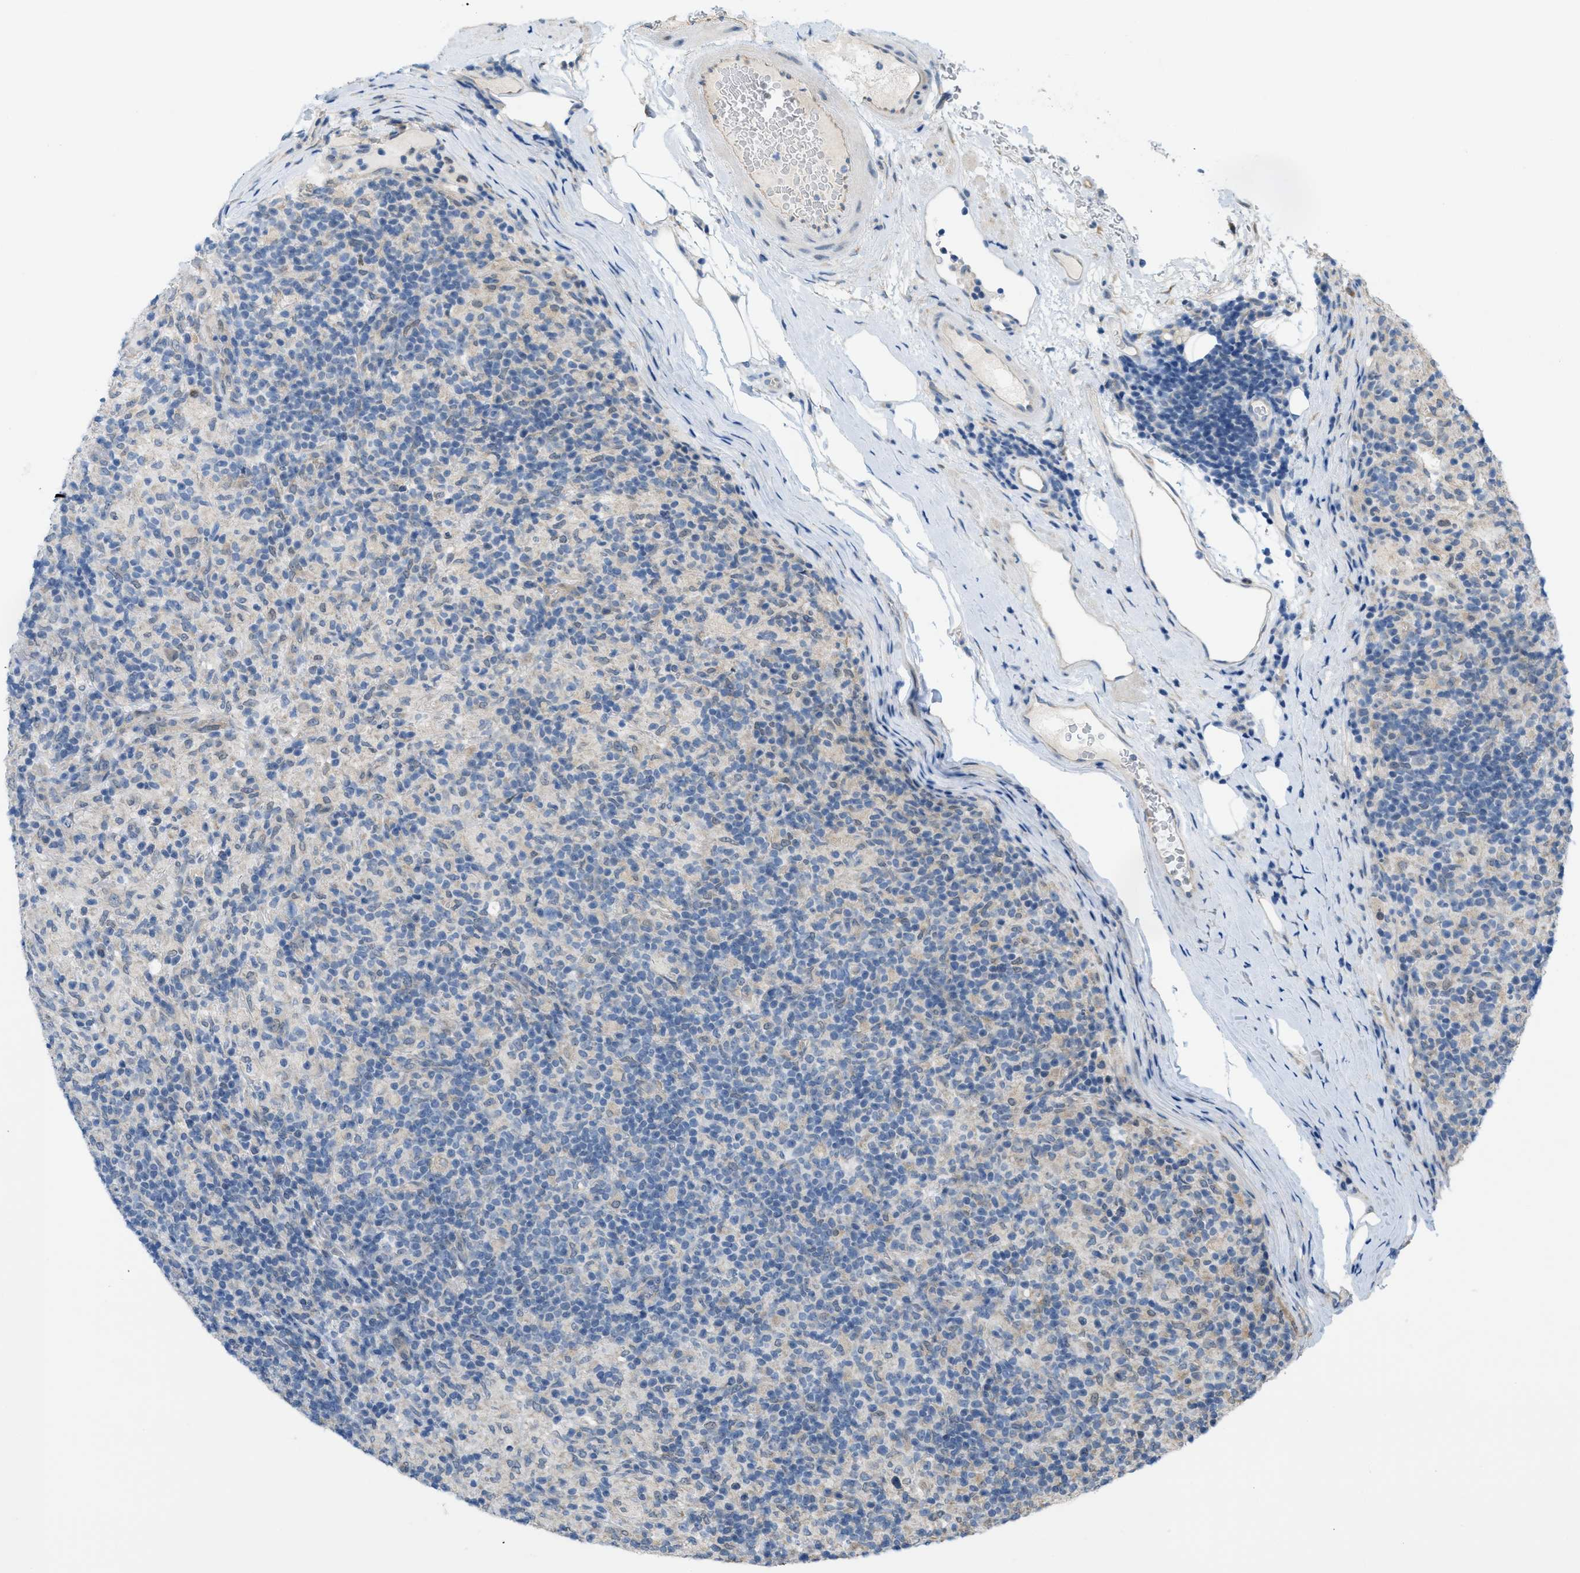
{"staining": {"intensity": "negative", "quantity": "none", "location": "none"}, "tissue": "lymphoma", "cell_type": "Tumor cells", "image_type": "cancer", "snomed": [{"axis": "morphology", "description": "Hodgkin's disease, NOS"}, {"axis": "topography", "description": "Lymph node"}], "caption": "A high-resolution micrograph shows immunohistochemistry staining of Hodgkin's disease, which shows no significant staining in tumor cells. (DAB (3,3'-diaminobenzidine) IHC, high magnification).", "gene": "IFNLR1", "patient": {"sex": "male", "age": 70}}